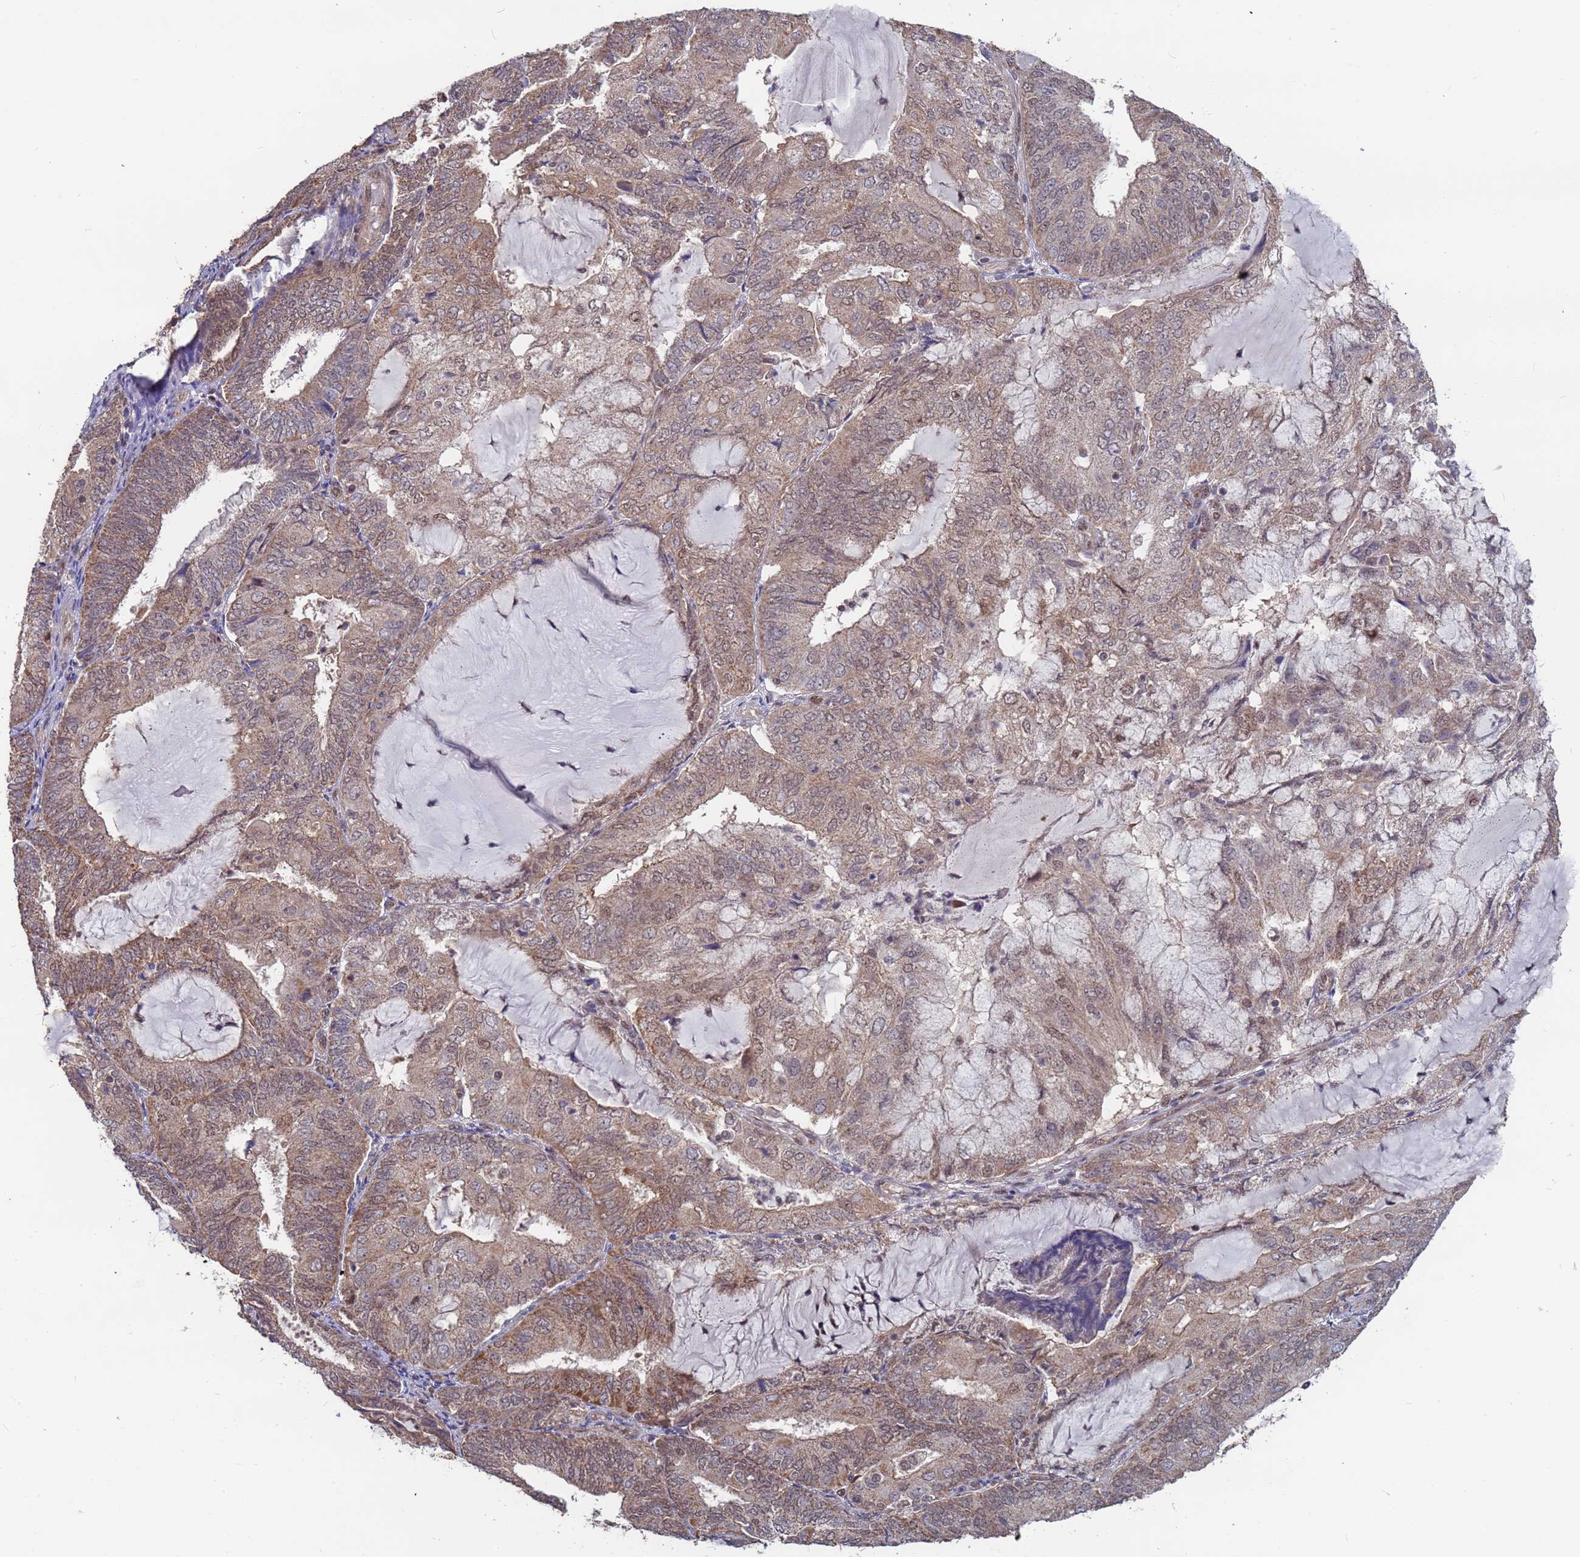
{"staining": {"intensity": "weak", "quantity": ">75%", "location": "cytoplasmic/membranous,nuclear"}, "tissue": "endometrial cancer", "cell_type": "Tumor cells", "image_type": "cancer", "snomed": [{"axis": "morphology", "description": "Adenocarcinoma, NOS"}, {"axis": "topography", "description": "Endometrium"}], "caption": "Protein staining of adenocarcinoma (endometrial) tissue displays weak cytoplasmic/membranous and nuclear staining in approximately >75% of tumor cells.", "gene": "DENND2B", "patient": {"sex": "female", "age": 81}}